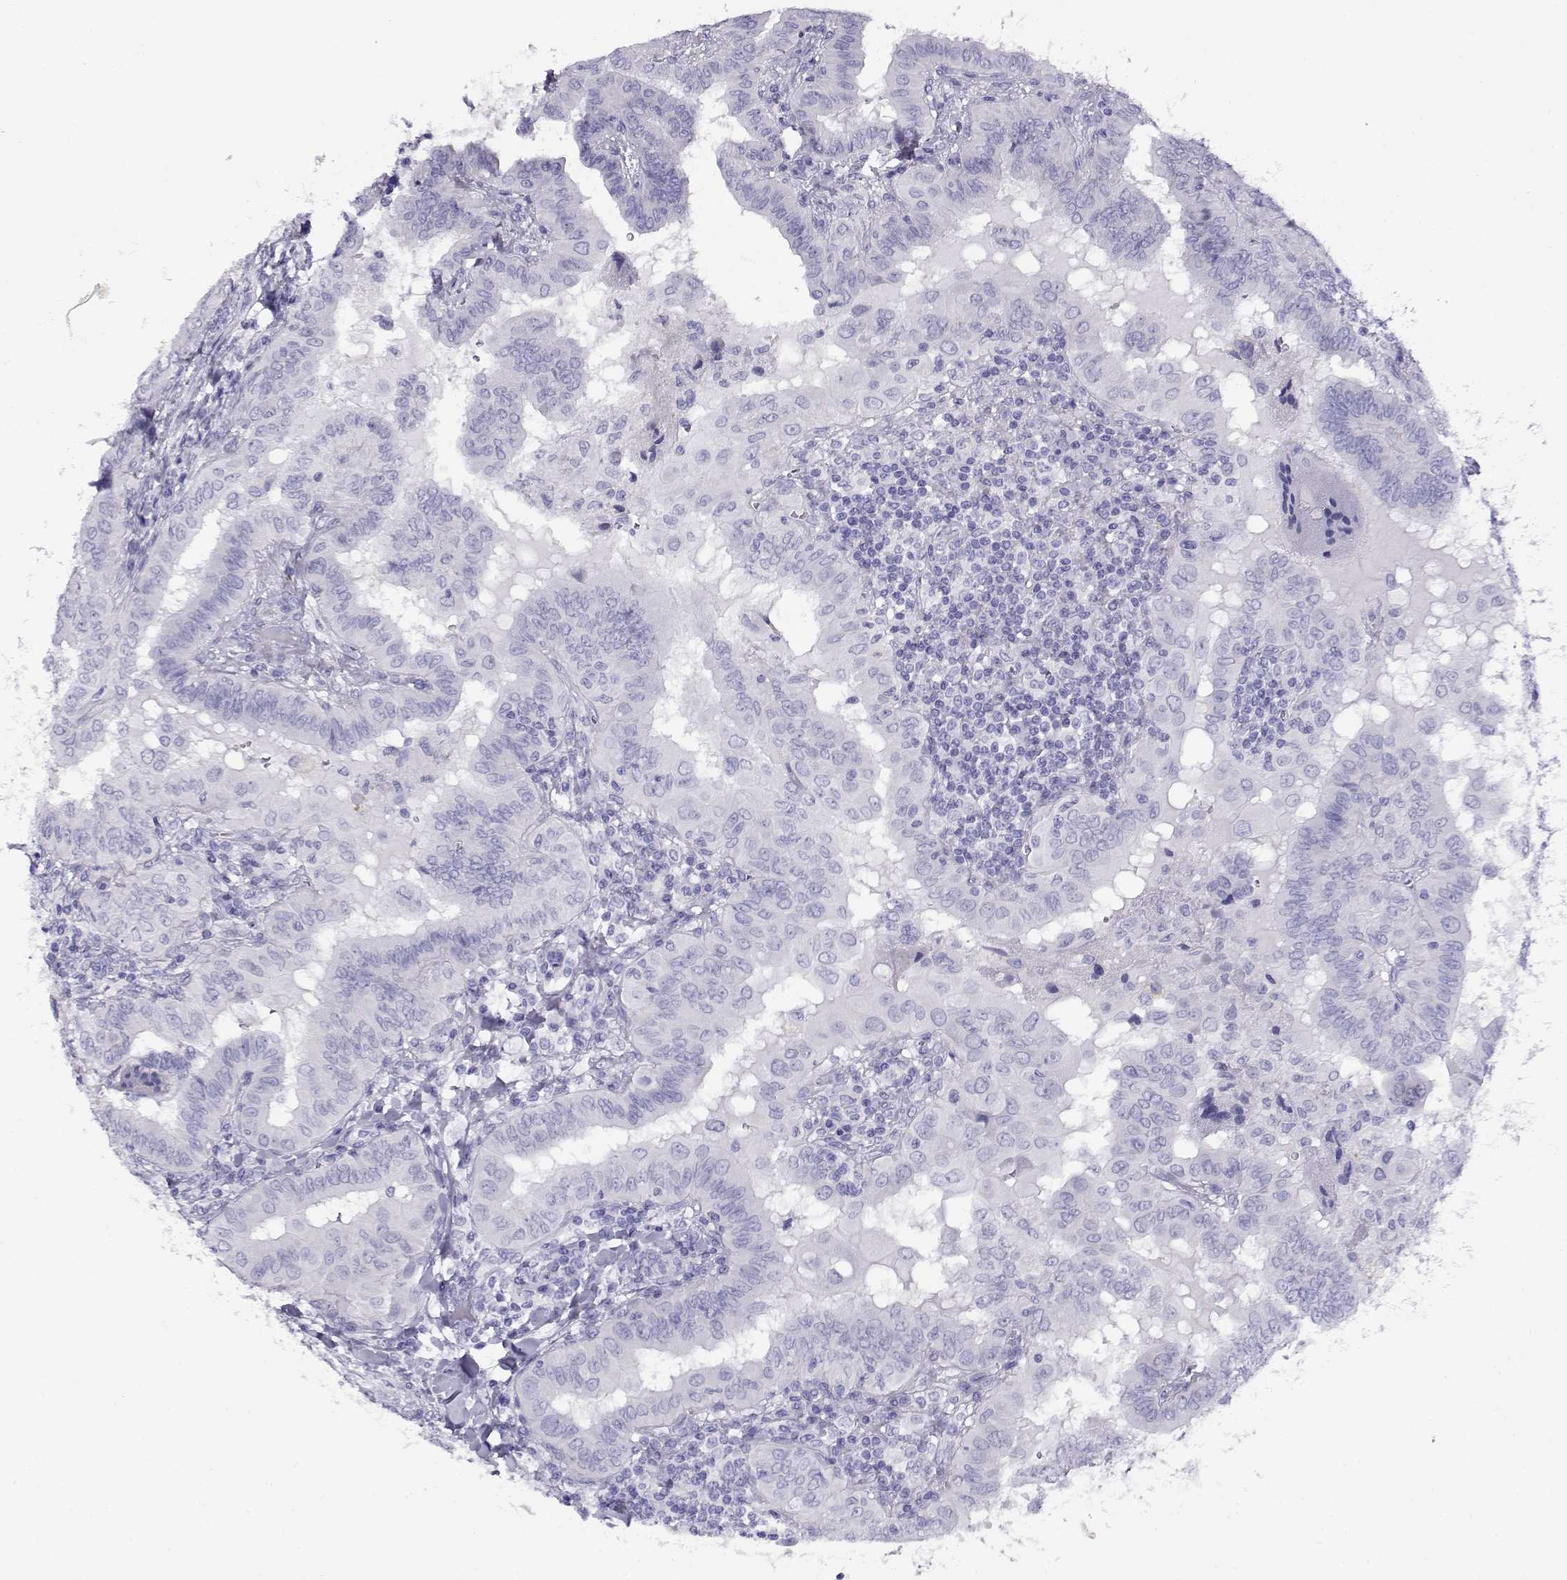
{"staining": {"intensity": "negative", "quantity": "none", "location": "none"}, "tissue": "thyroid cancer", "cell_type": "Tumor cells", "image_type": "cancer", "snomed": [{"axis": "morphology", "description": "Papillary adenocarcinoma, NOS"}, {"axis": "topography", "description": "Thyroid gland"}], "caption": "Tumor cells show no significant protein staining in thyroid cancer (papillary adenocarcinoma).", "gene": "RHOXF2", "patient": {"sex": "female", "age": 37}}